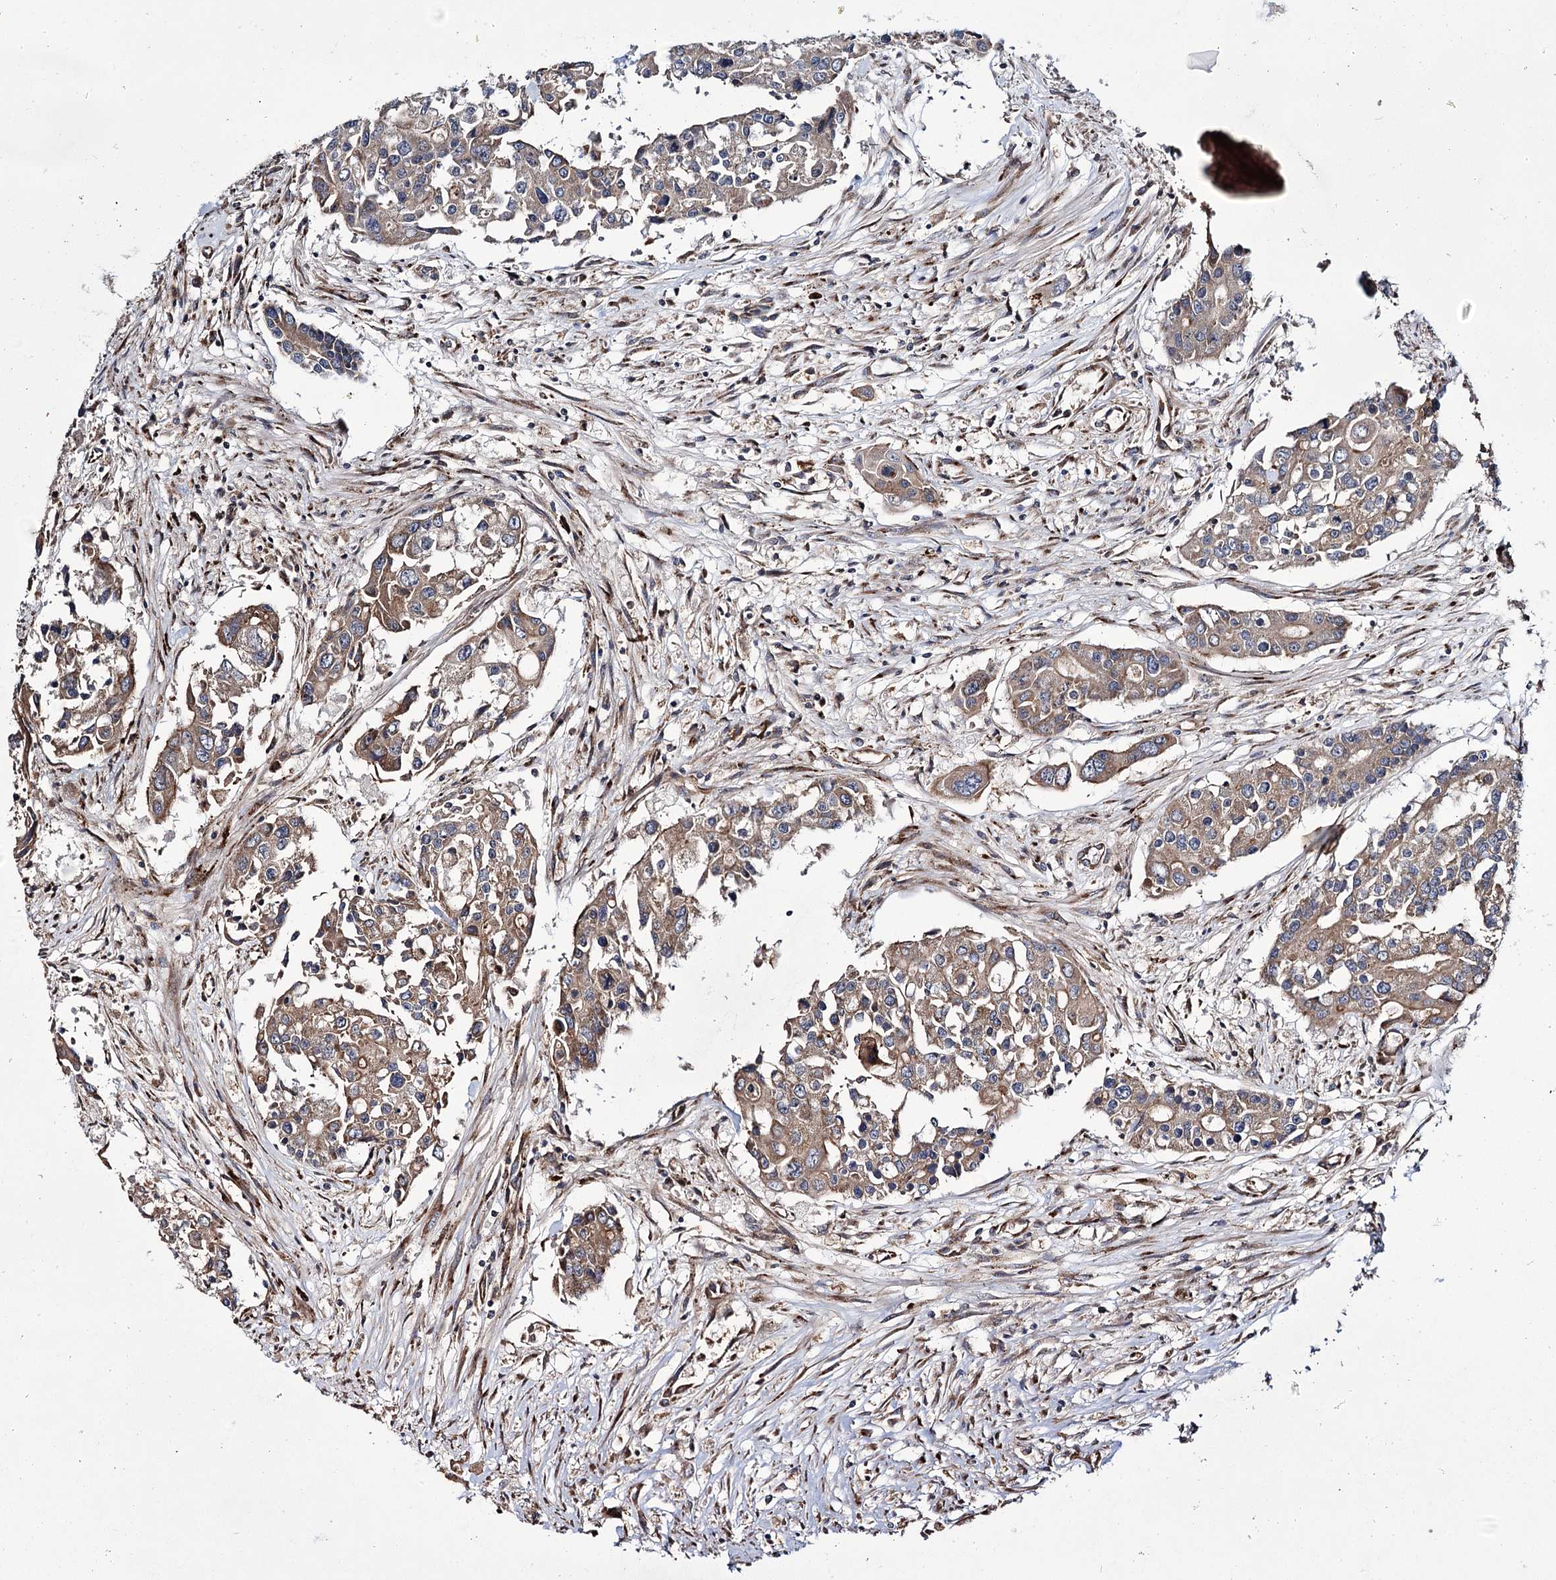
{"staining": {"intensity": "moderate", "quantity": ">75%", "location": "cytoplasmic/membranous"}, "tissue": "colorectal cancer", "cell_type": "Tumor cells", "image_type": "cancer", "snomed": [{"axis": "morphology", "description": "Adenocarcinoma, NOS"}, {"axis": "topography", "description": "Colon"}], "caption": "Tumor cells show medium levels of moderate cytoplasmic/membranous staining in approximately >75% of cells in human adenocarcinoma (colorectal).", "gene": "HECTD2", "patient": {"sex": "male", "age": 77}}